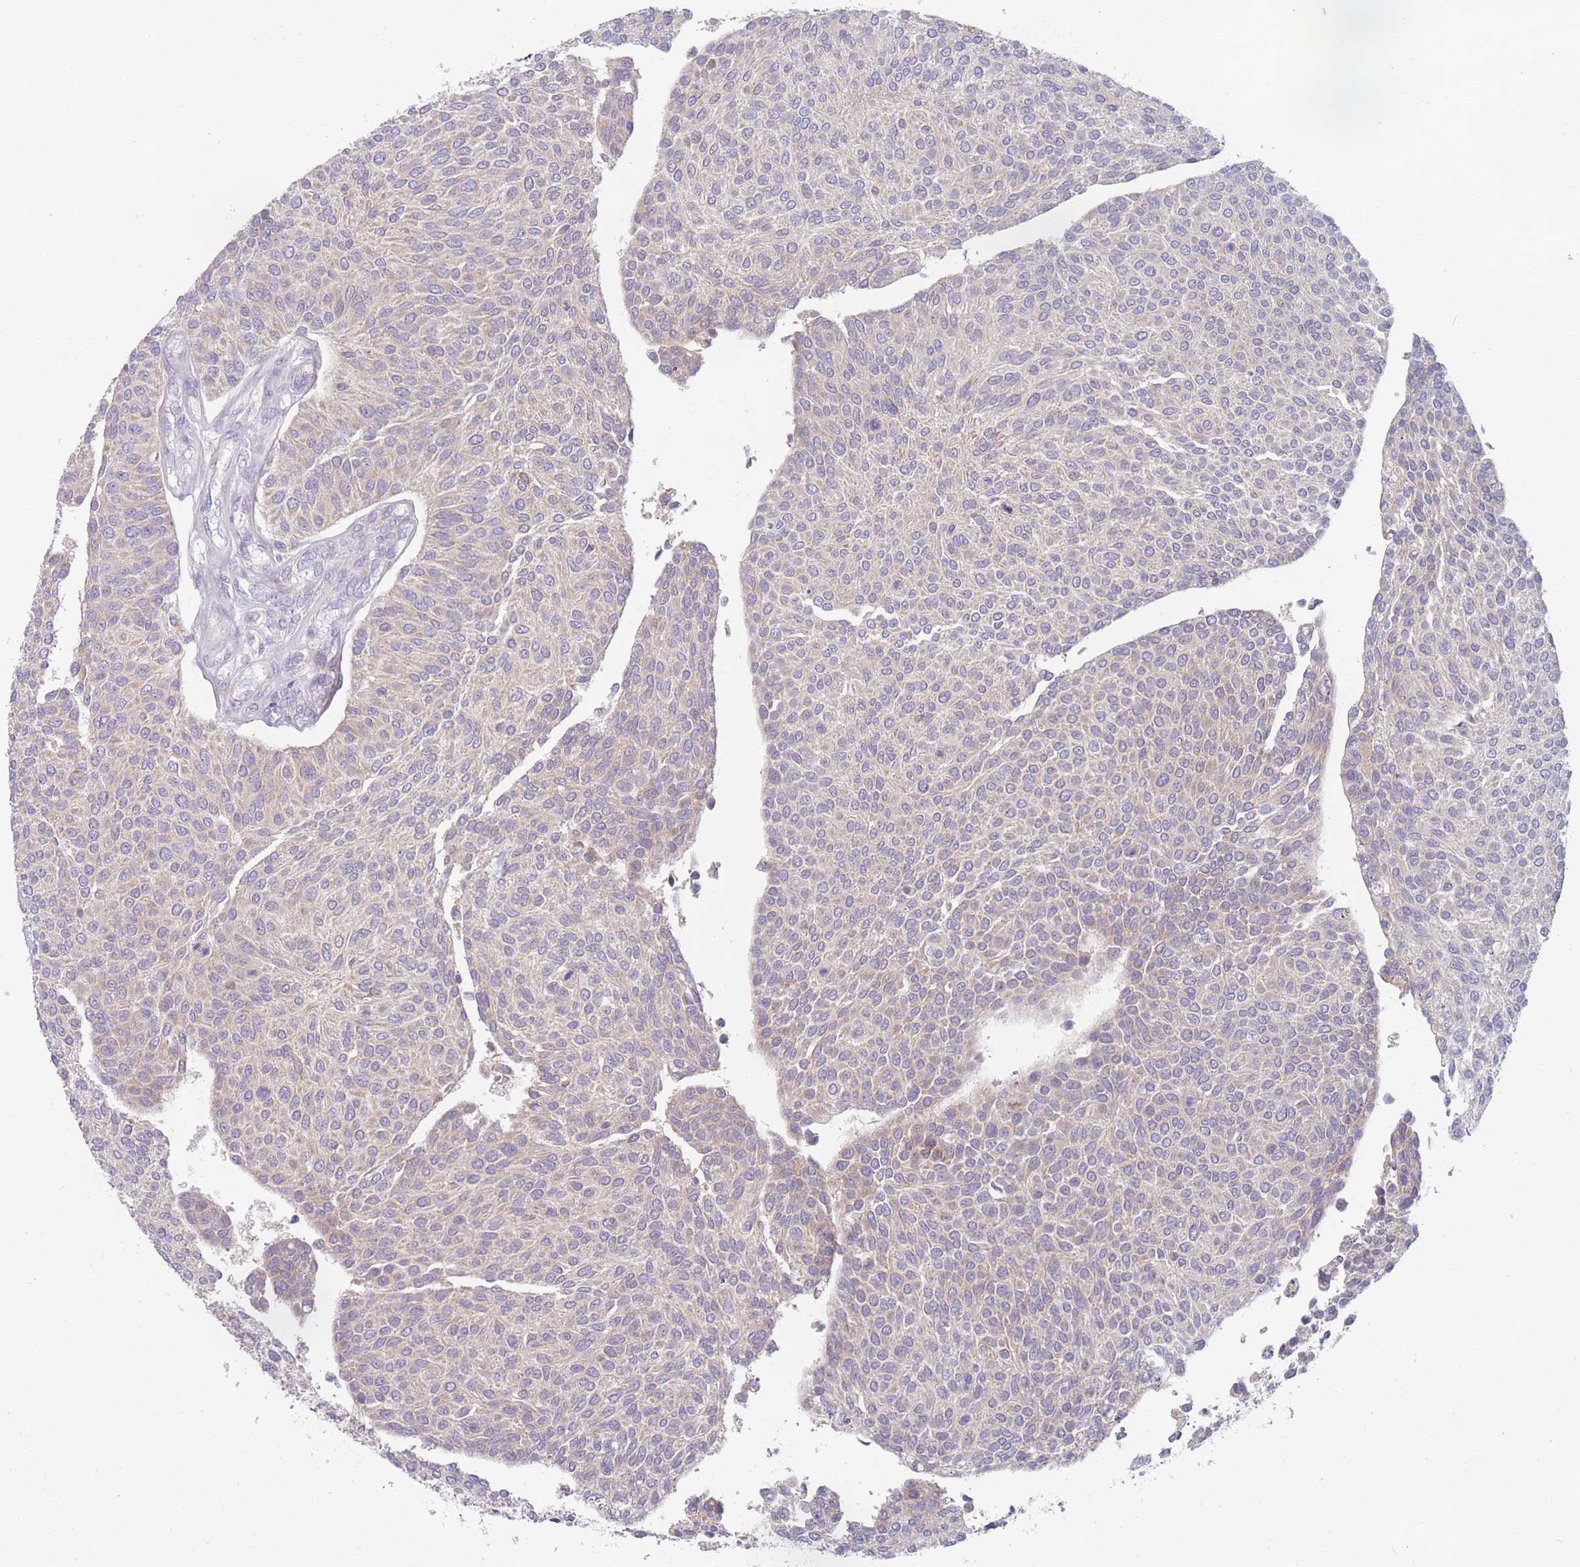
{"staining": {"intensity": "weak", "quantity": "<25%", "location": "cytoplasmic/membranous"}, "tissue": "urothelial cancer", "cell_type": "Tumor cells", "image_type": "cancer", "snomed": [{"axis": "morphology", "description": "Urothelial carcinoma, NOS"}, {"axis": "topography", "description": "Urinary bladder"}], "caption": "The micrograph demonstrates no significant positivity in tumor cells of transitional cell carcinoma.", "gene": "PDE4A", "patient": {"sex": "male", "age": 55}}